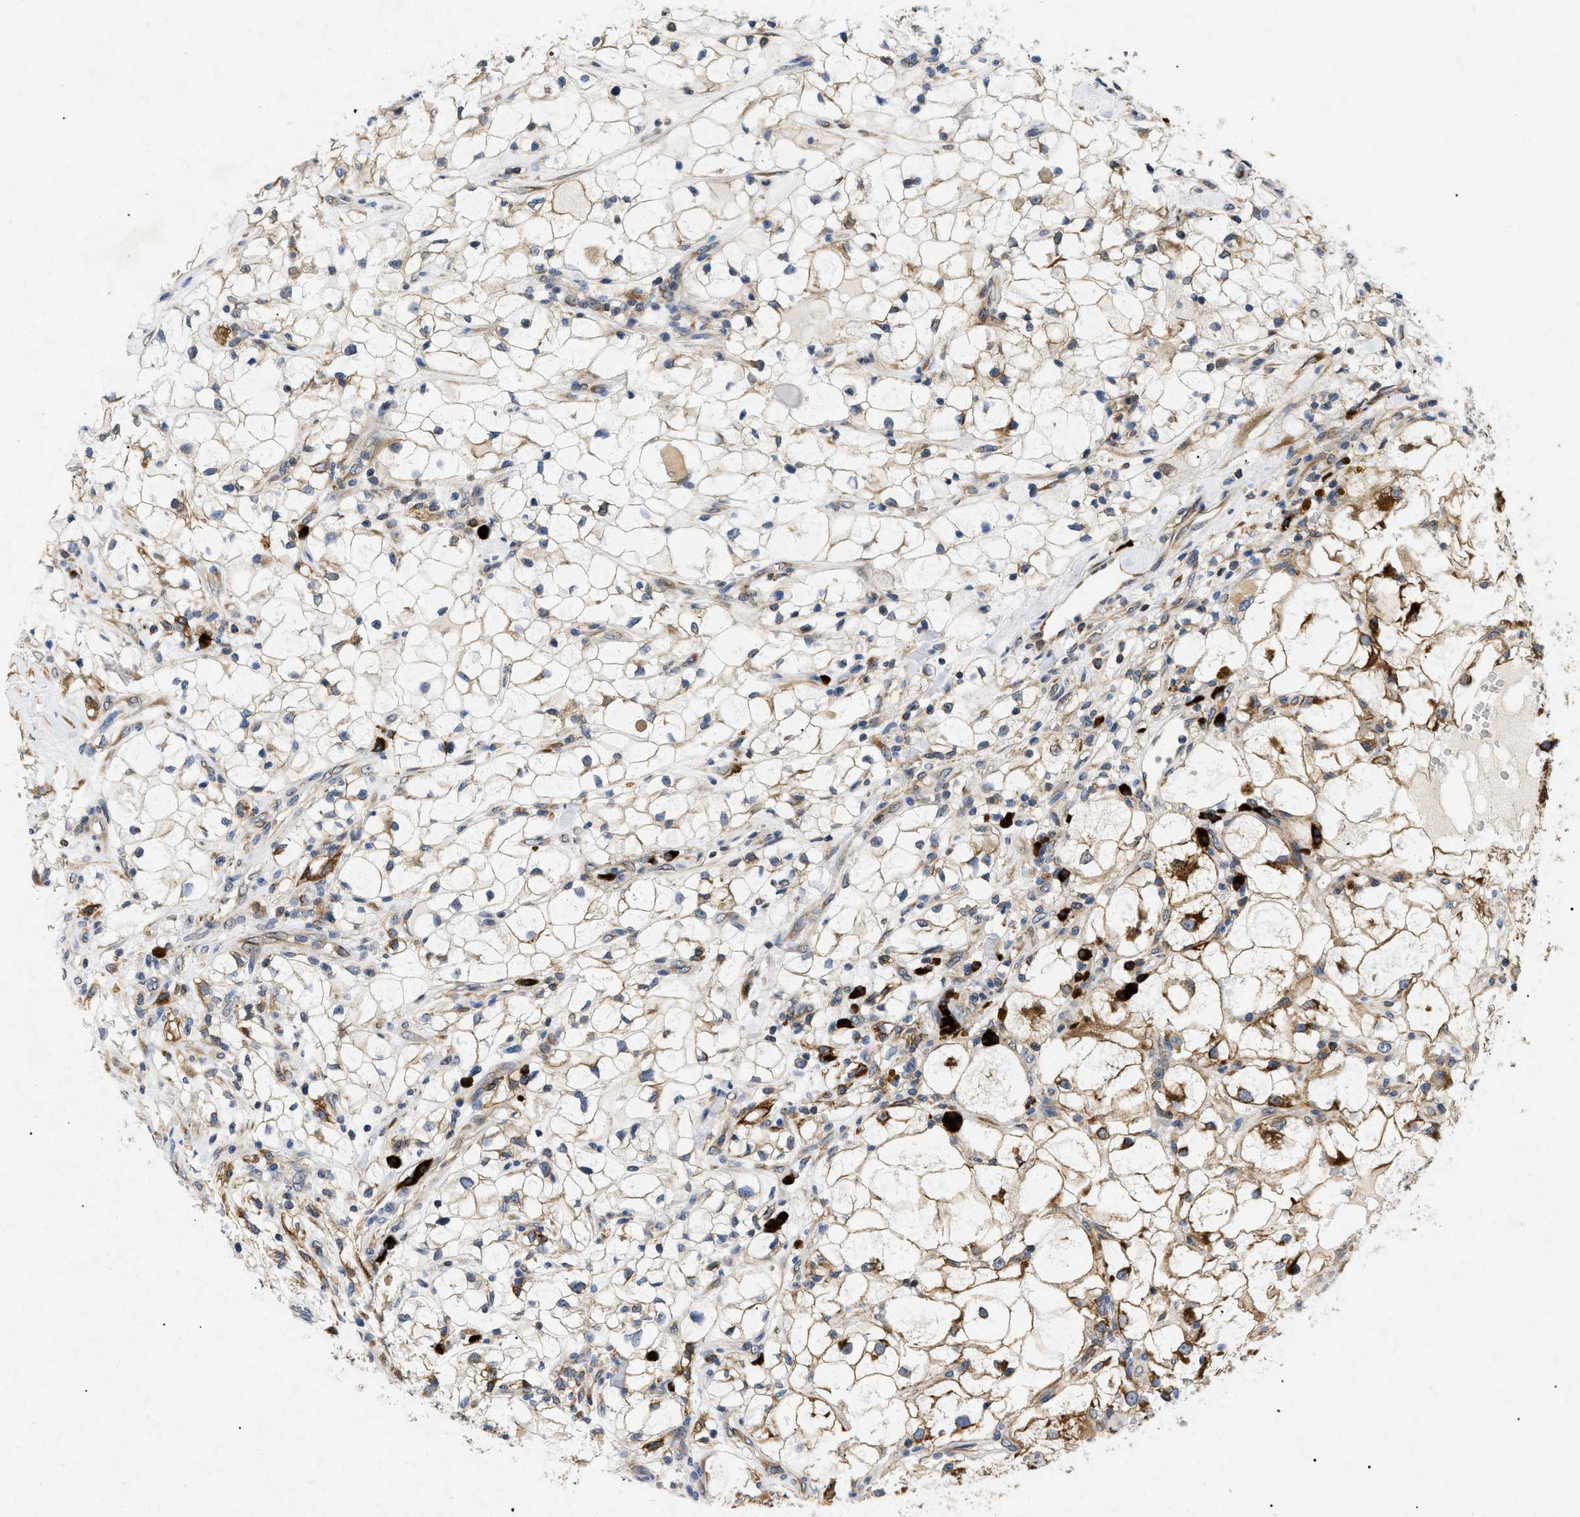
{"staining": {"intensity": "weak", "quantity": ">75%", "location": "cytoplasmic/membranous"}, "tissue": "renal cancer", "cell_type": "Tumor cells", "image_type": "cancer", "snomed": [{"axis": "morphology", "description": "Adenocarcinoma, NOS"}, {"axis": "topography", "description": "Kidney"}], "caption": "Renal adenocarcinoma tissue shows weak cytoplasmic/membranous expression in about >75% of tumor cells, visualized by immunohistochemistry.", "gene": "DERL1", "patient": {"sex": "female", "age": 60}}